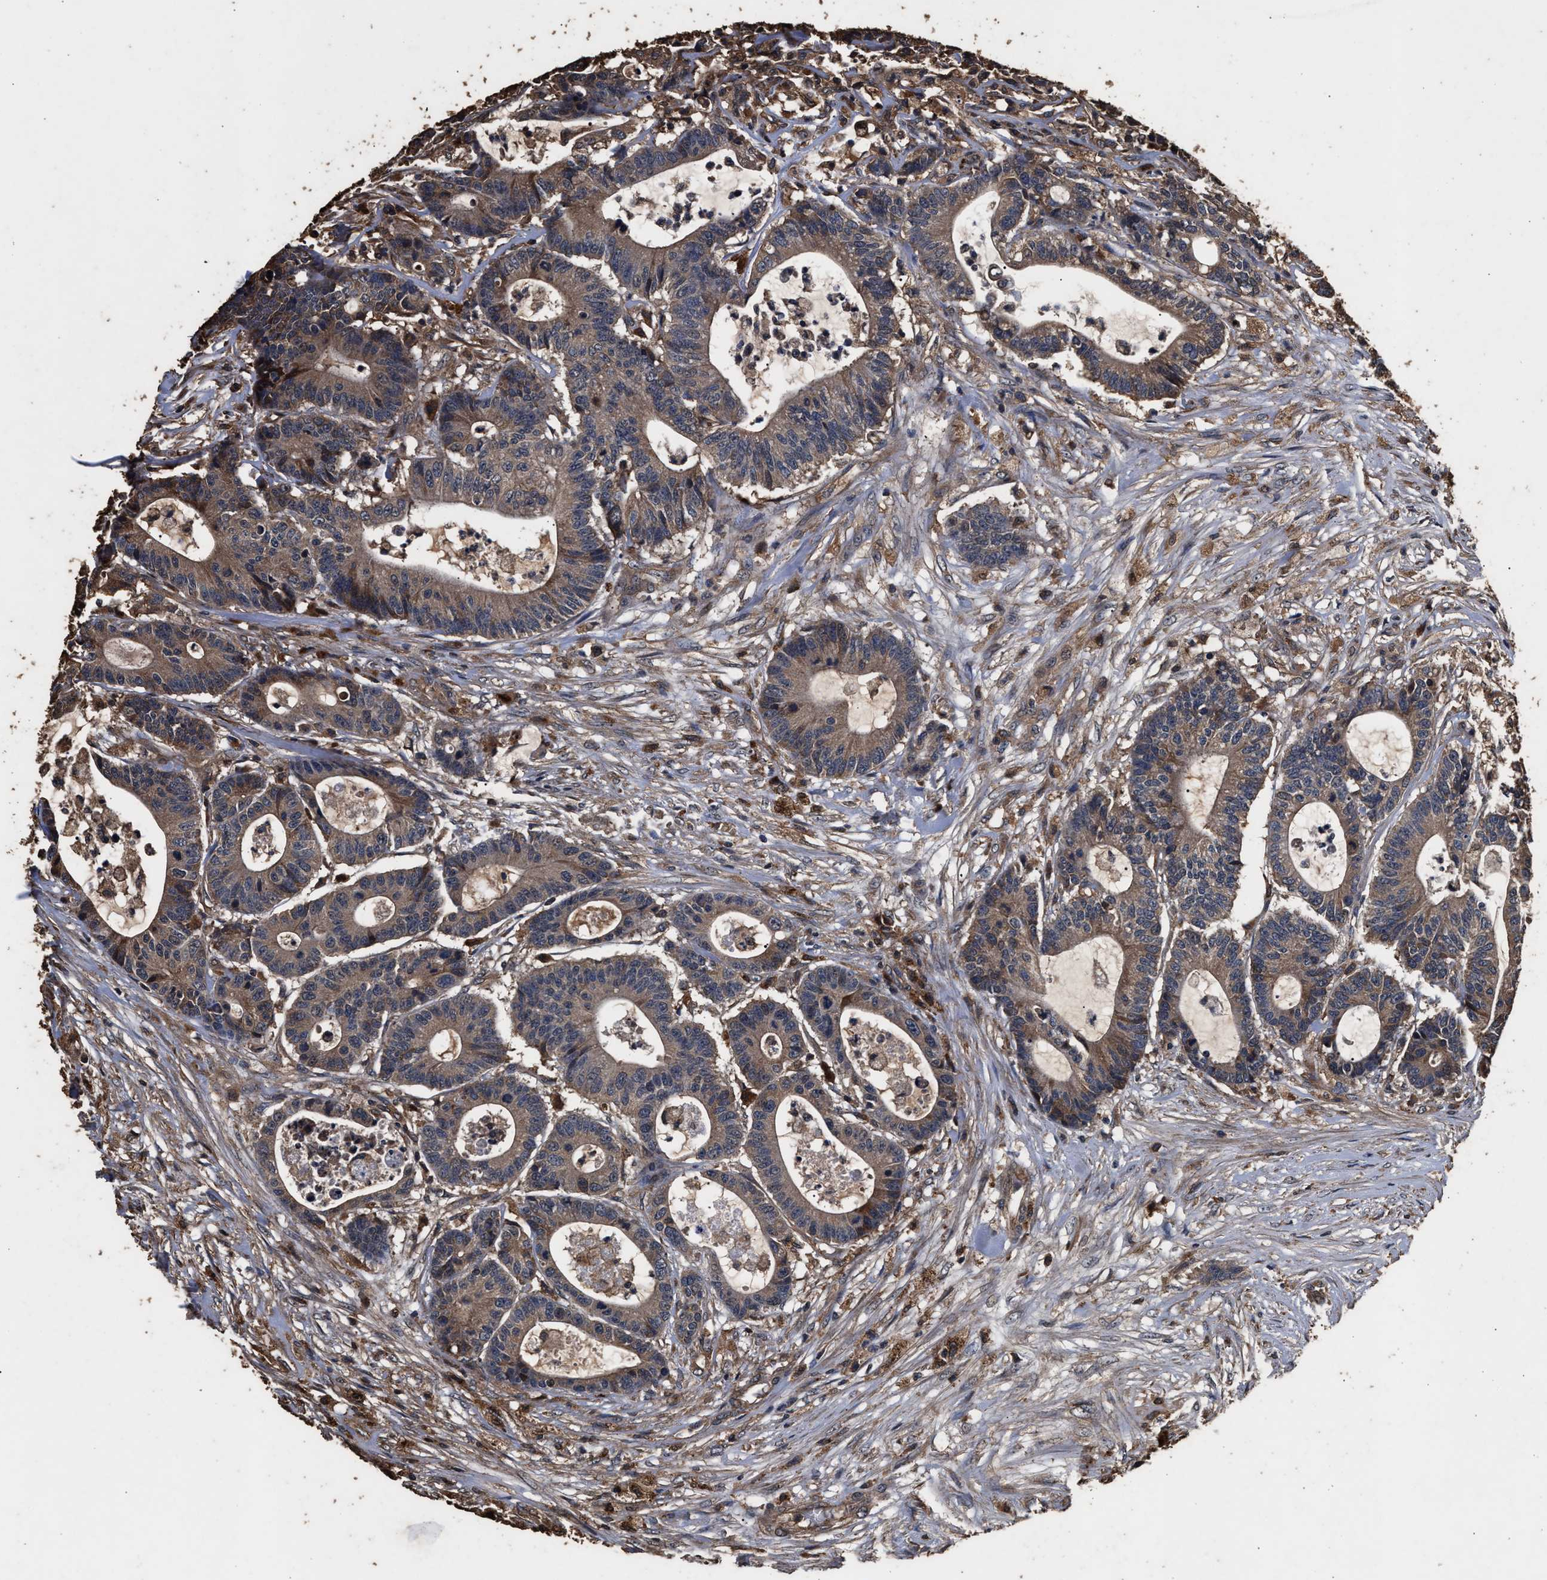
{"staining": {"intensity": "moderate", "quantity": ">75%", "location": "cytoplasmic/membranous"}, "tissue": "colorectal cancer", "cell_type": "Tumor cells", "image_type": "cancer", "snomed": [{"axis": "morphology", "description": "Adenocarcinoma, NOS"}, {"axis": "topography", "description": "Colon"}], "caption": "Tumor cells reveal moderate cytoplasmic/membranous staining in approximately >75% of cells in colorectal cancer (adenocarcinoma).", "gene": "KYAT1", "patient": {"sex": "female", "age": 84}}